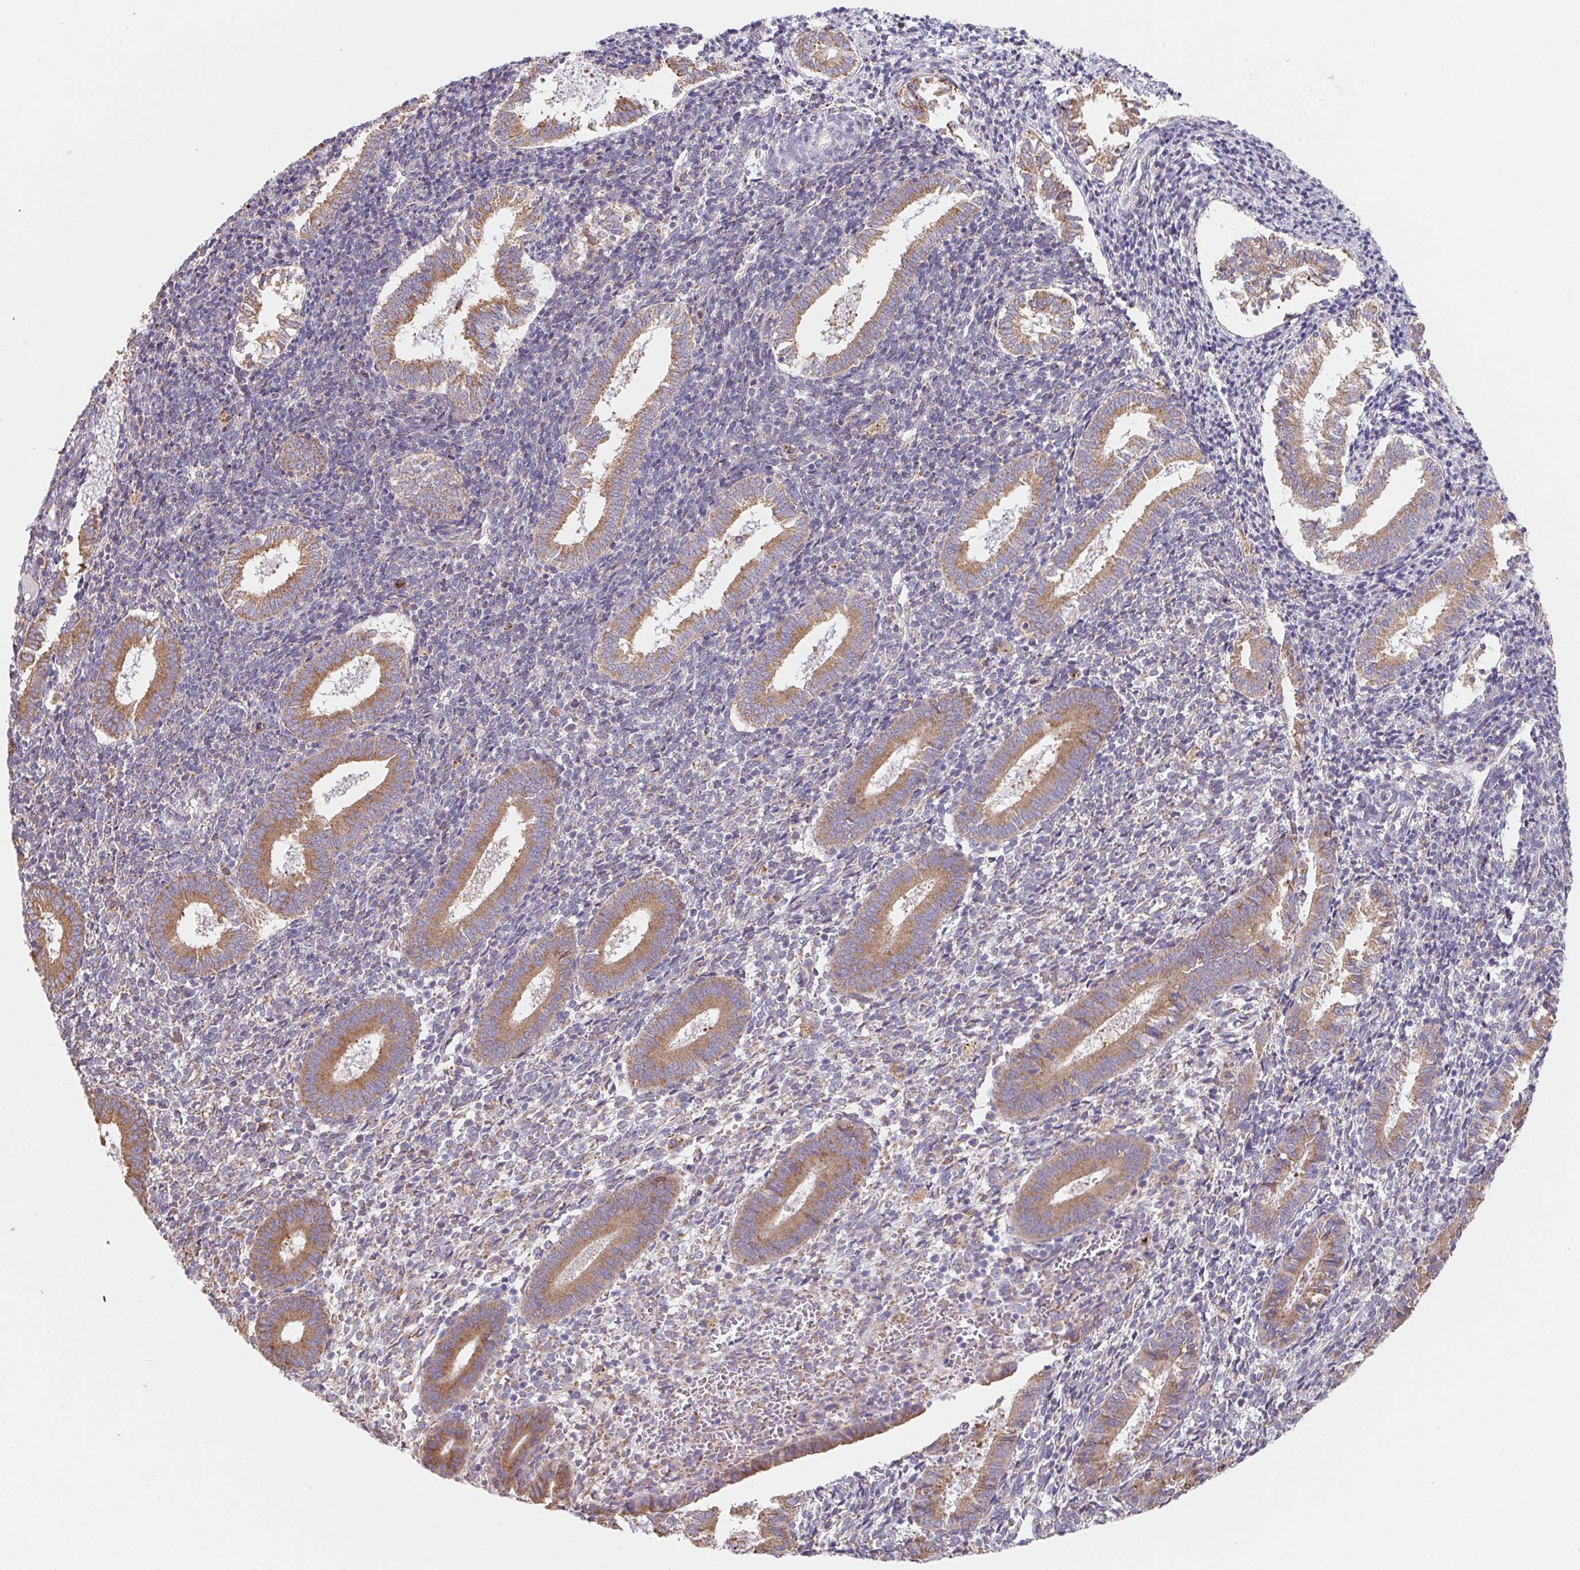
{"staining": {"intensity": "weak", "quantity": "<25%", "location": "cytoplasmic/membranous"}, "tissue": "endometrium", "cell_type": "Cells in endometrial stroma", "image_type": "normal", "snomed": [{"axis": "morphology", "description": "Normal tissue, NOS"}, {"axis": "topography", "description": "Endometrium"}], "caption": "This is an immunohistochemistry (IHC) image of benign human endometrium. There is no expression in cells in endometrial stroma.", "gene": "ADAM8", "patient": {"sex": "female", "age": 25}}